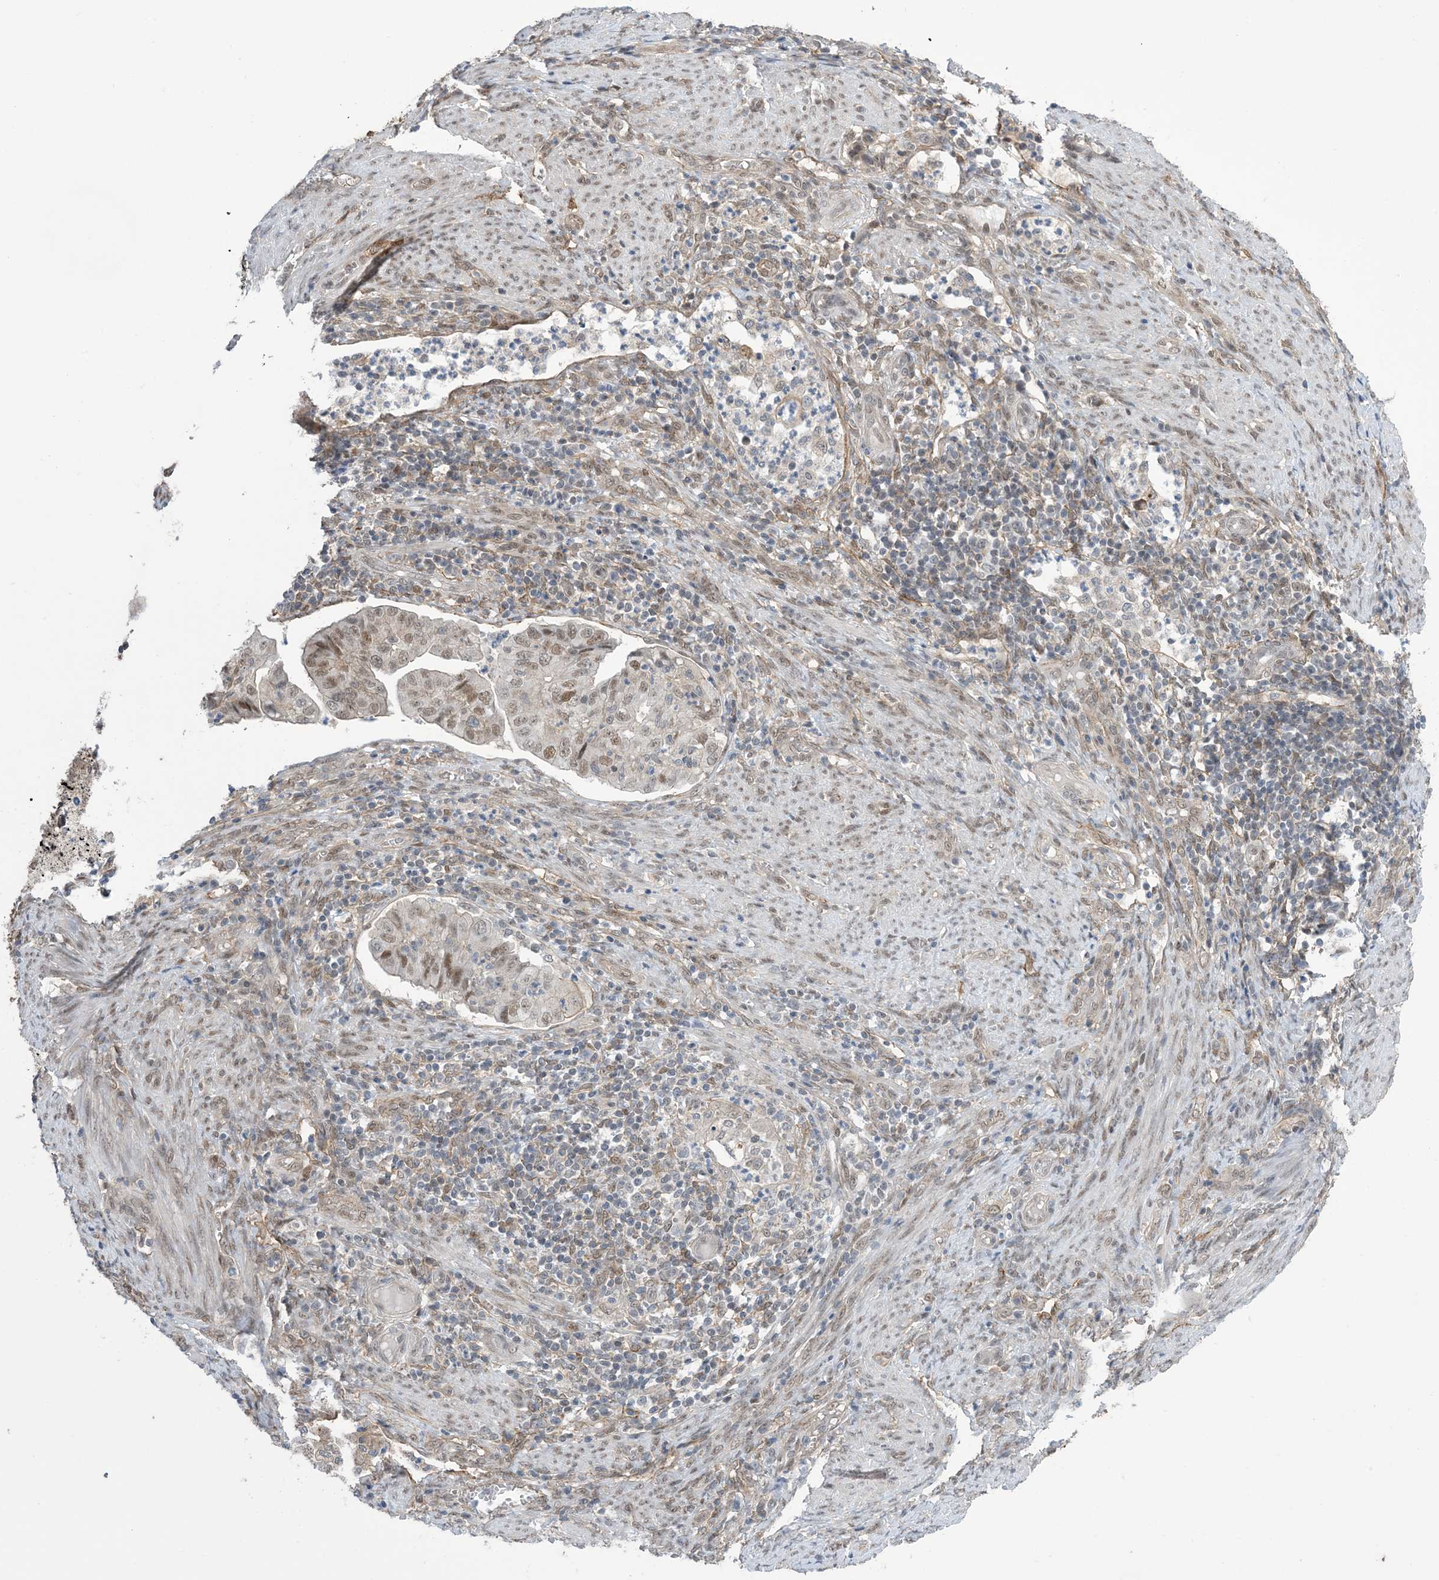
{"staining": {"intensity": "moderate", "quantity": ">75%", "location": "cytoplasmic/membranous,nuclear"}, "tissue": "endometrial cancer", "cell_type": "Tumor cells", "image_type": "cancer", "snomed": [{"axis": "morphology", "description": "Adenocarcinoma, NOS"}, {"axis": "topography", "description": "Endometrium"}], "caption": "A brown stain highlights moderate cytoplasmic/membranous and nuclear staining of a protein in human adenocarcinoma (endometrial) tumor cells.", "gene": "ZNF8", "patient": {"sex": "female", "age": 51}}